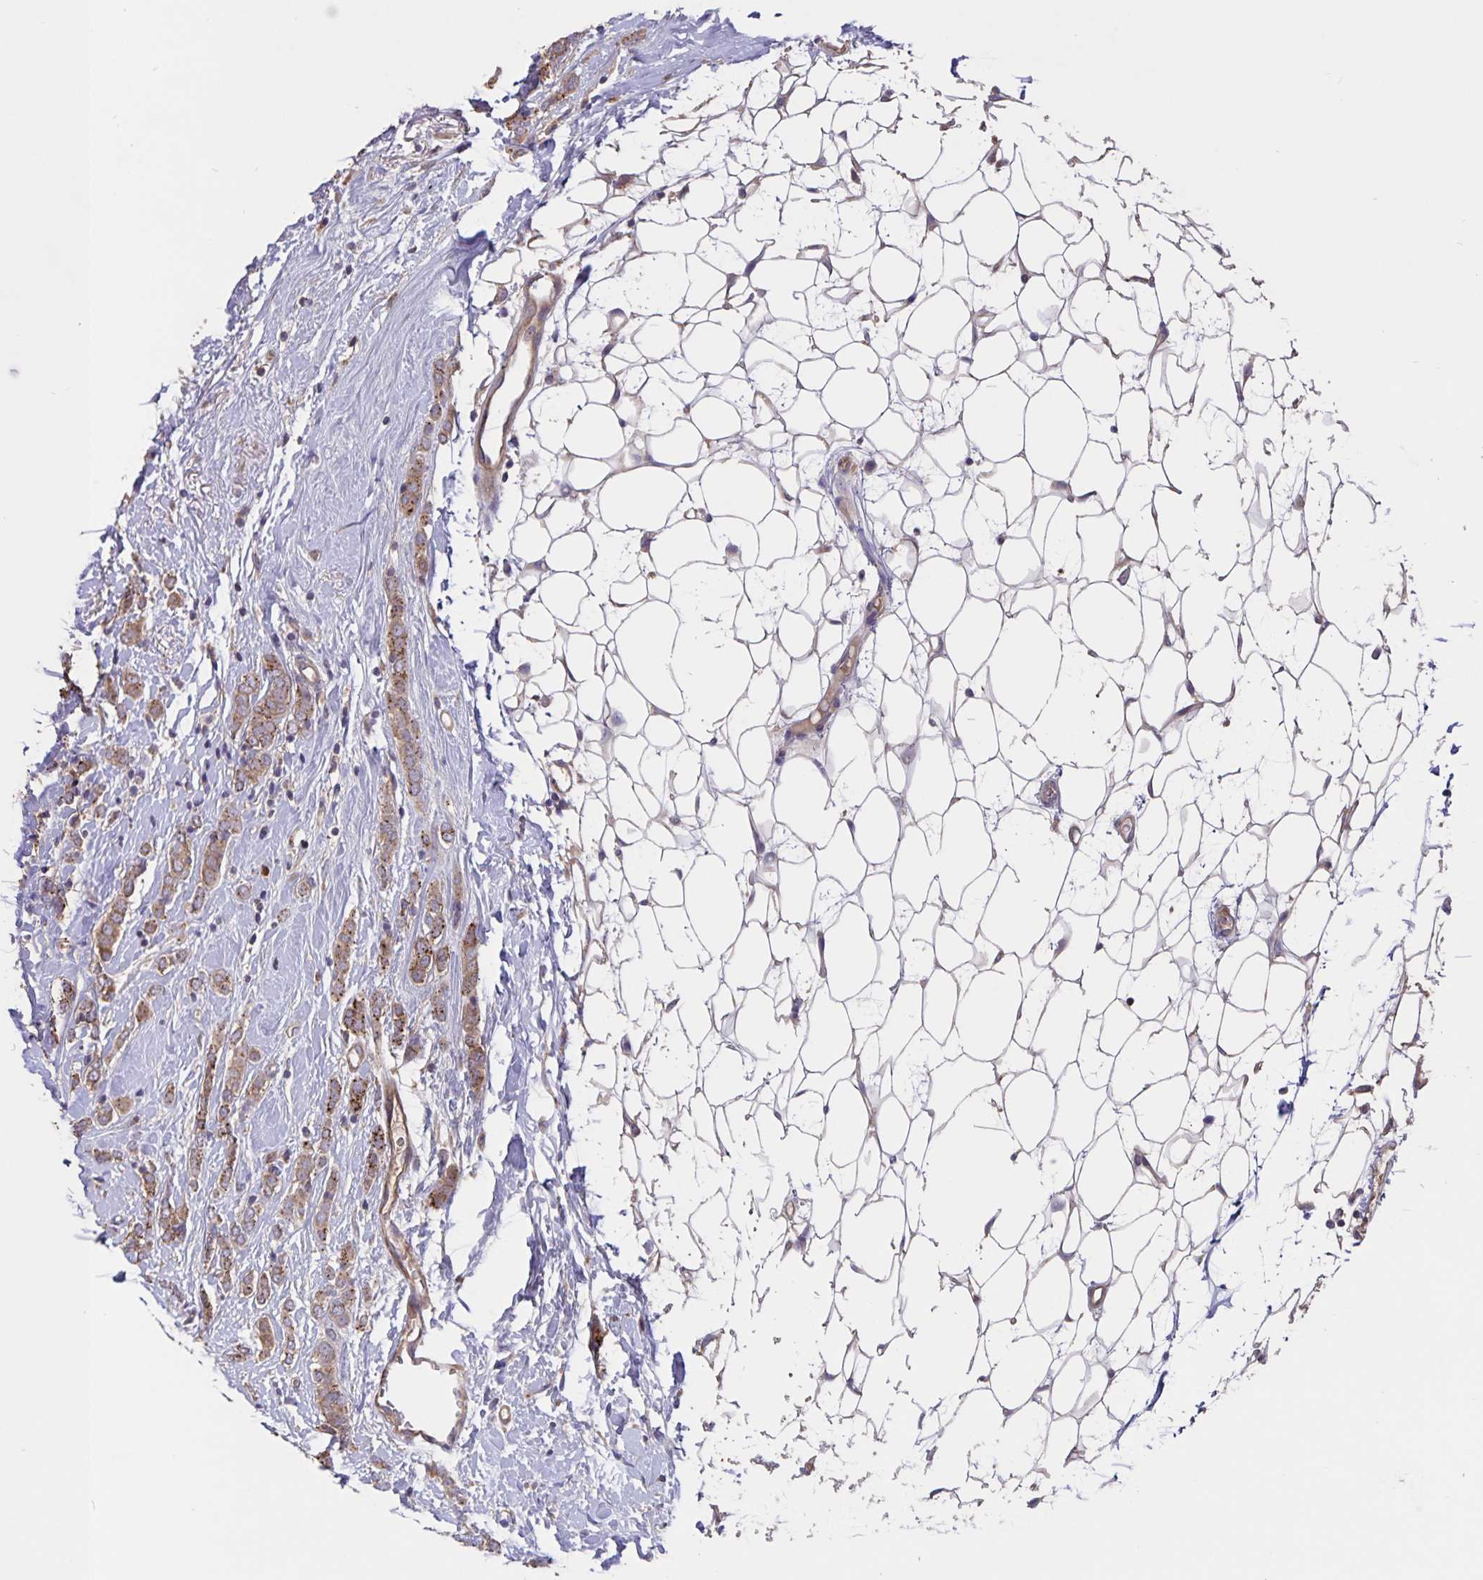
{"staining": {"intensity": "moderate", "quantity": ">75%", "location": "cytoplasmic/membranous"}, "tissue": "breast cancer", "cell_type": "Tumor cells", "image_type": "cancer", "snomed": [{"axis": "morphology", "description": "Lobular carcinoma"}, {"axis": "topography", "description": "Breast"}], "caption": "Immunohistochemical staining of breast cancer demonstrates moderate cytoplasmic/membranous protein staining in approximately >75% of tumor cells.", "gene": "FBXL16", "patient": {"sex": "female", "age": 49}}